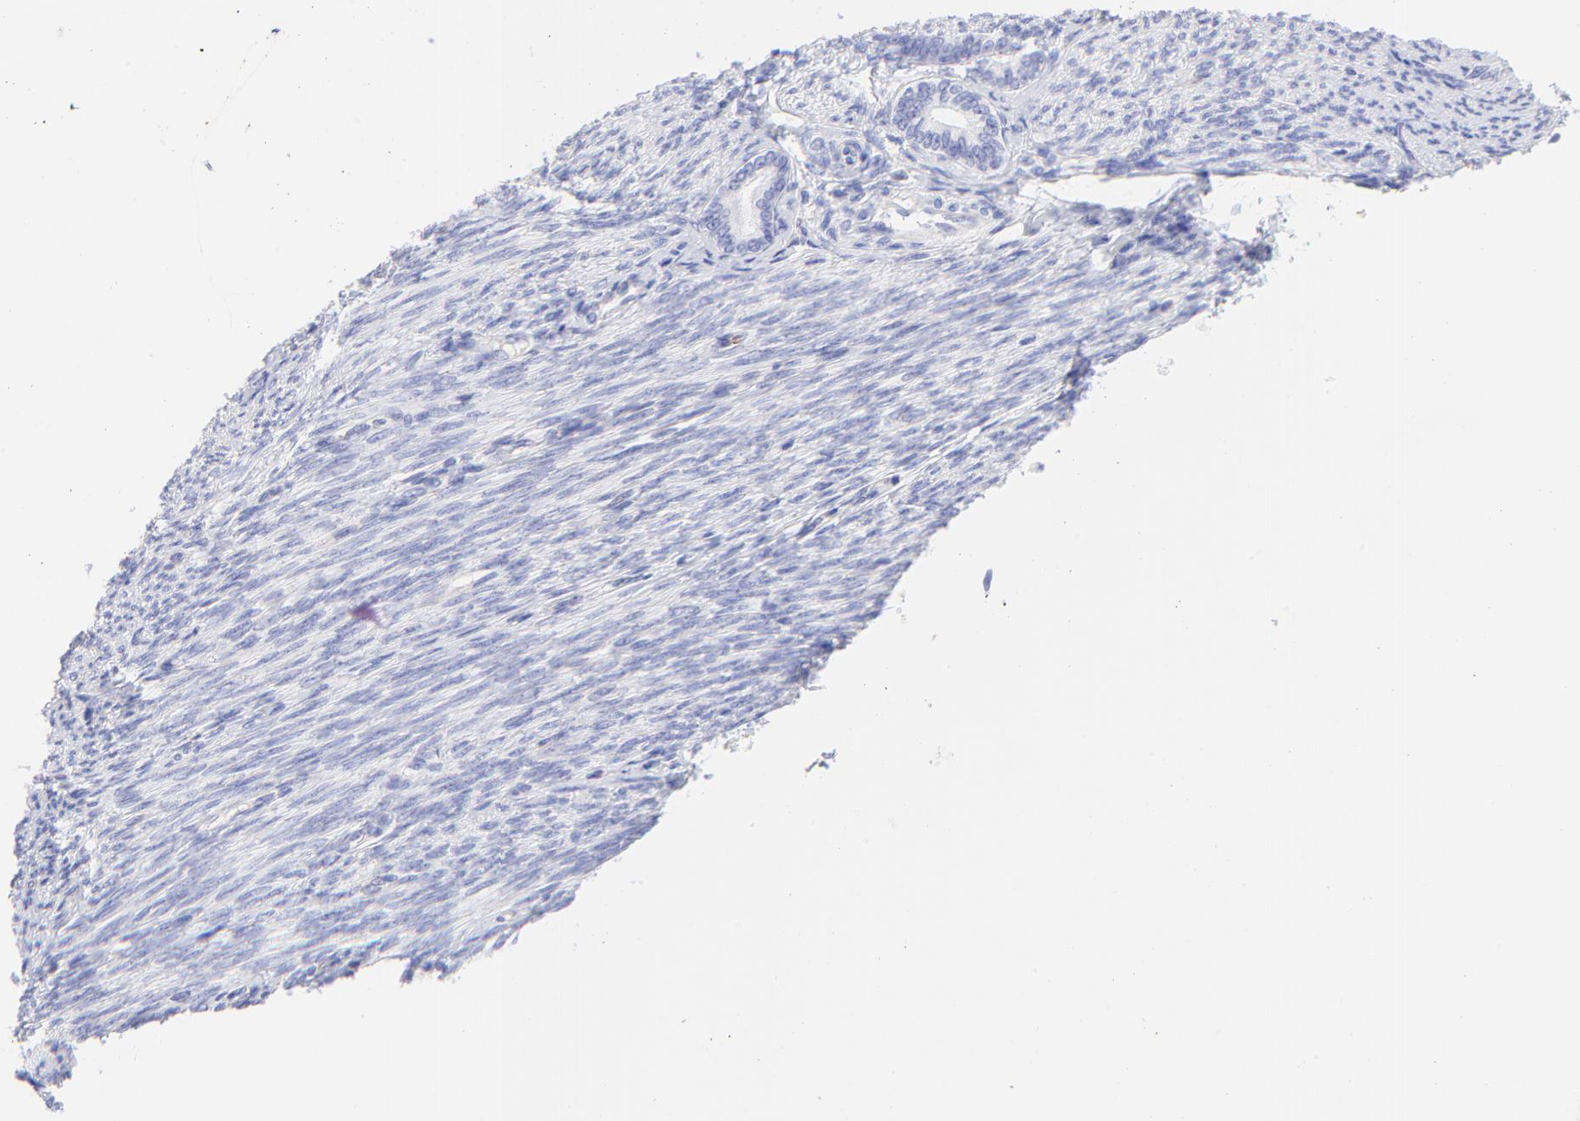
{"staining": {"intensity": "moderate", "quantity": "<25%", "location": "cytoplasmic/membranous"}, "tissue": "endometrial cancer", "cell_type": "Tumor cells", "image_type": "cancer", "snomed": [{"axis": "morphology", "description": "Adenocarcinoma, NOS"}, {"axis": "topography", "description": "Endometrium"}], "caption": "IHC histopathology image of human endometrial cancer (adenocarcinoma) stained for a protein (brown), which demonstrates low levels of moderate cytoplasmic/membranous positivity in about <25% of tumor cells.", "gene": "IRAG2", "patient": {"sex": "female", "age": 79}}